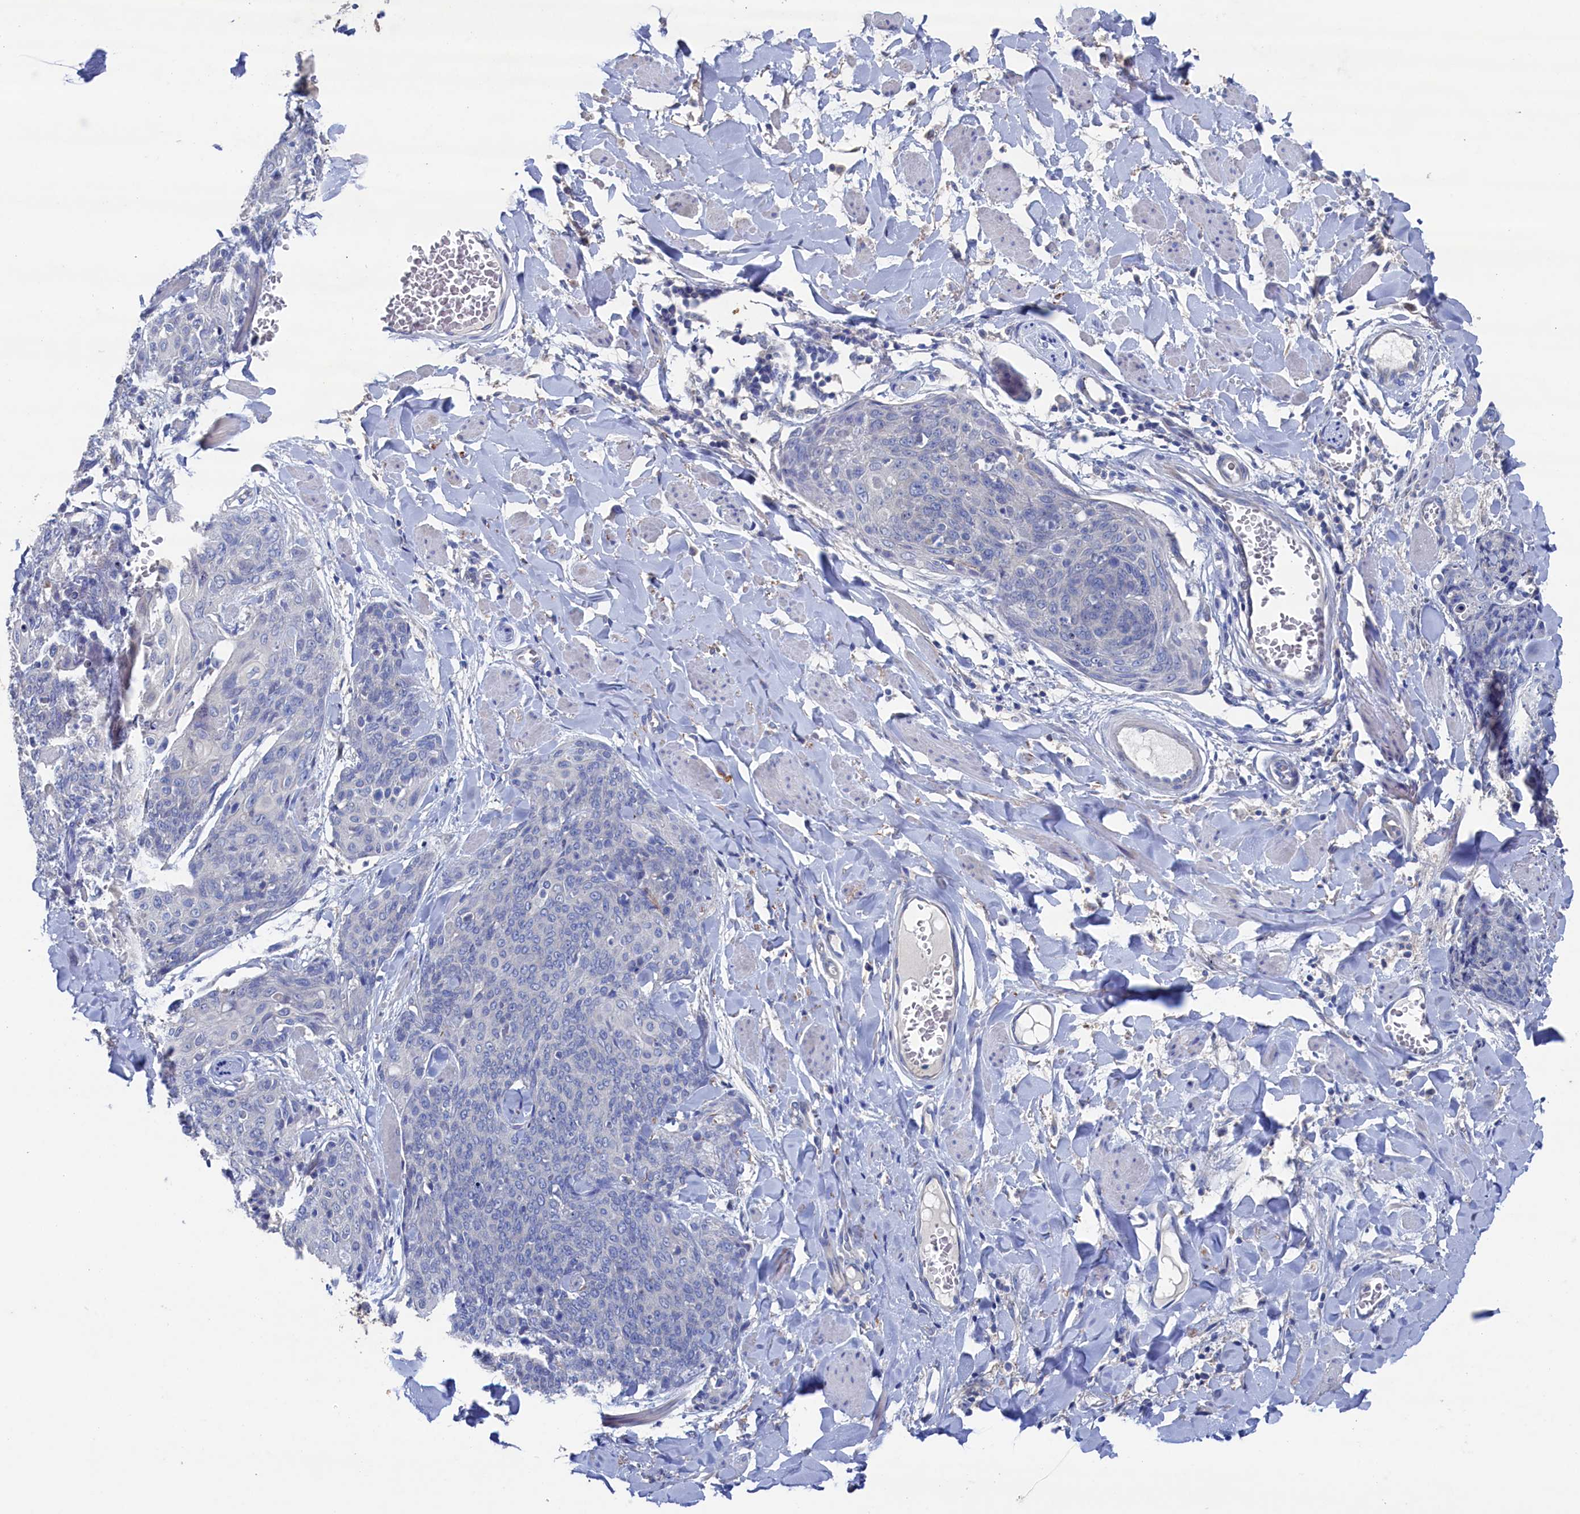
{"staining": {"intensity": "negative", "quantity": "none", "location": "none"}, "tissue": "skin cancer", "cell_type": "Tumor cells", "image_type": "cancer", "snomed": [{"axis": "morphology", "description": "Squamous cell carcinoma, NOS"}, {"axis": "topography", "description": "Skin"}, {"axis": "topography", "description": "Vulva"}], "caption": "Immunohistochemistry photomicrograph of human skin squamous cell carcinoma stained for a protein (brown), which shows no staining in tumor cells.", "gene": "CBLIF", "patient": {"sex": "female", "age": 85}}